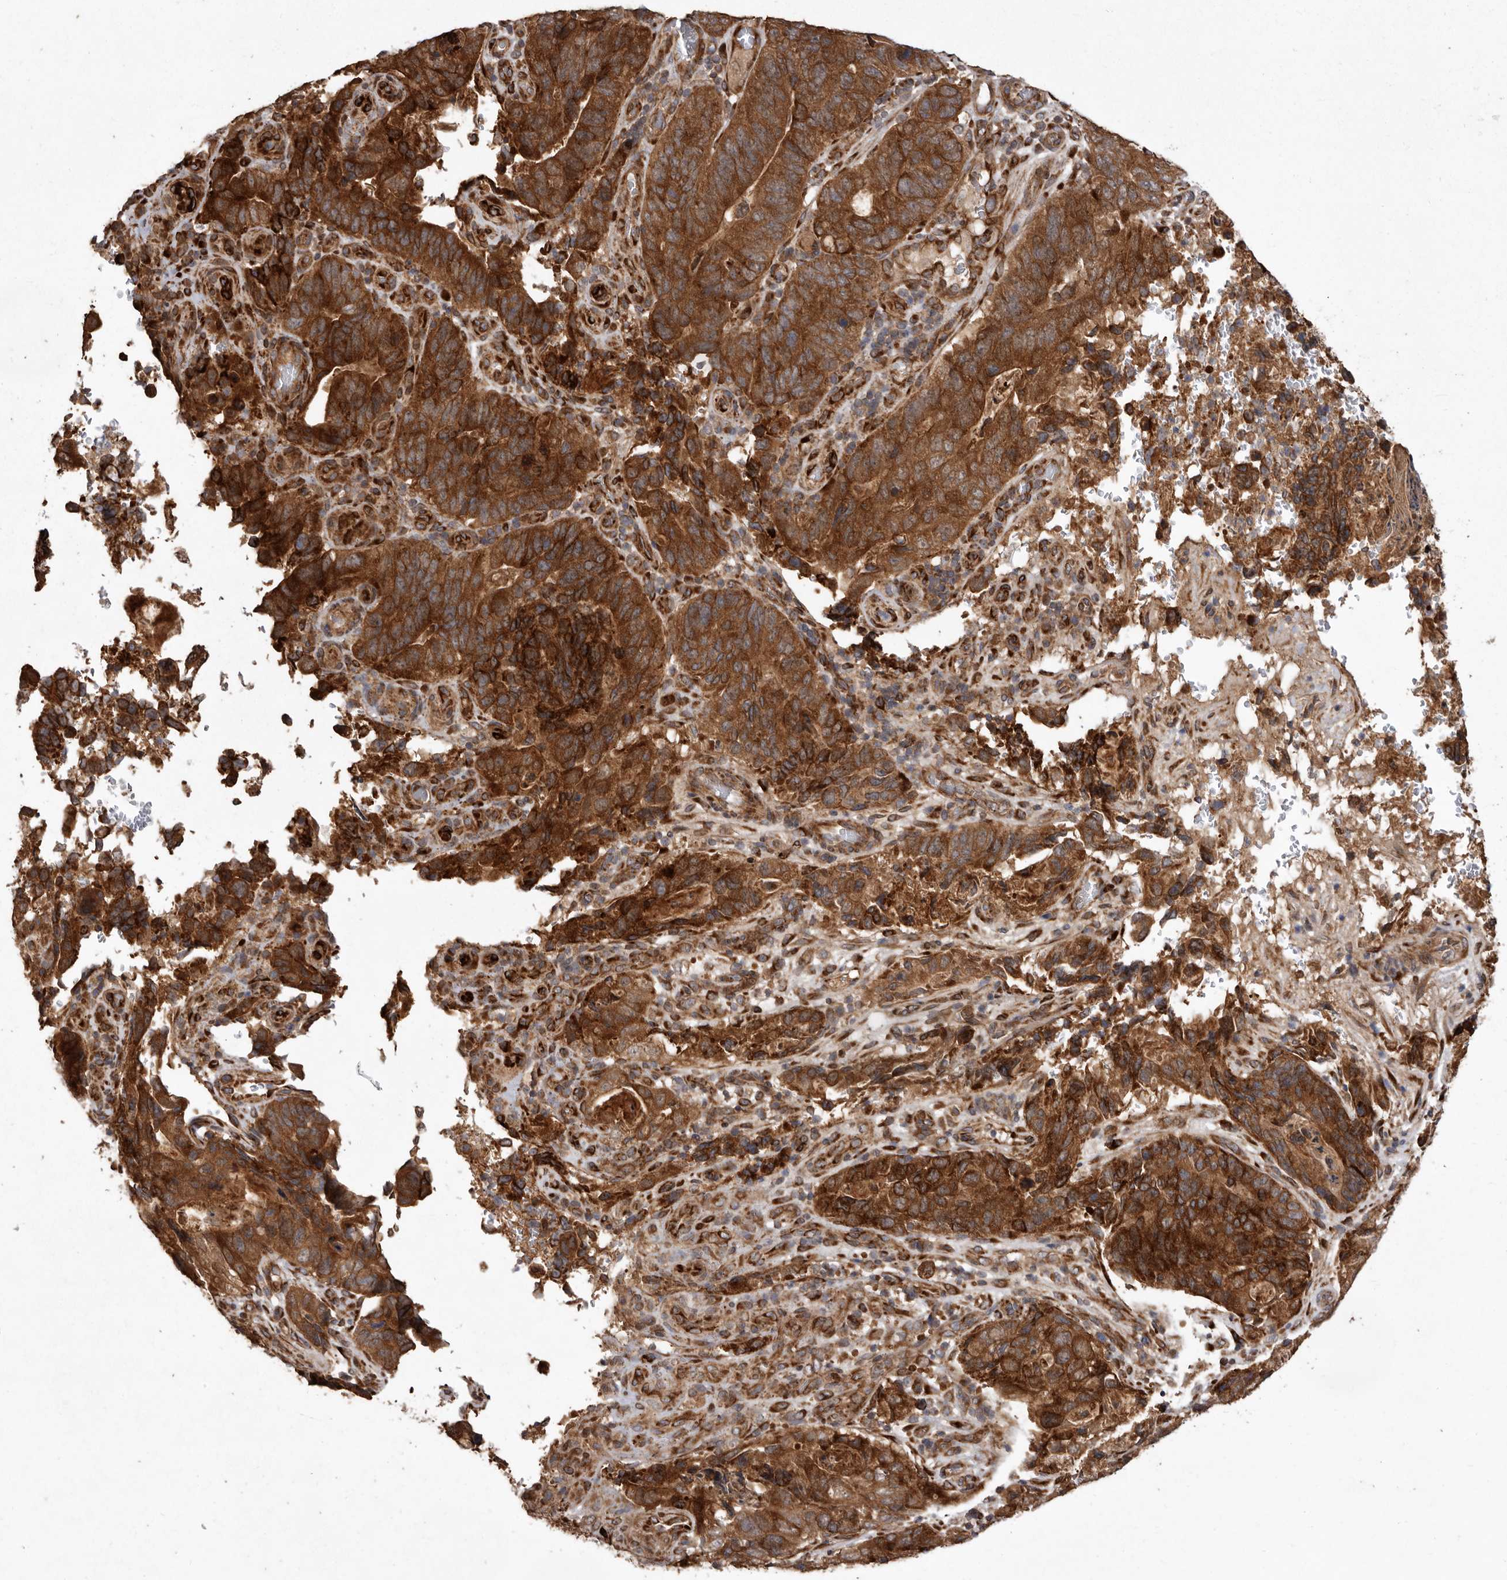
{"staining": {"intensity": "strong", "quantity": ">75%", "location": "cytoplasmic/membranous"}, "tissue": "stomach cancer", "cell_type": "Tumor cells", "image_type": "cancer", "snomed": [{"axis": "morphology", "description": "Normal tissue, NOS"}, {"axis": "morphology", "description": "Adenocarcinoma, NOS"}, {"axis": "topography", "description": "Stomach"}], "caption": "Brown immunohistochemical staining in stomach adenocarcinoma displays strong cytoplasmic/membranous staining in approximately >75% of tumor cells.", "gene": "FLAD1", "patient": {"sex": "female", "age": 89}}